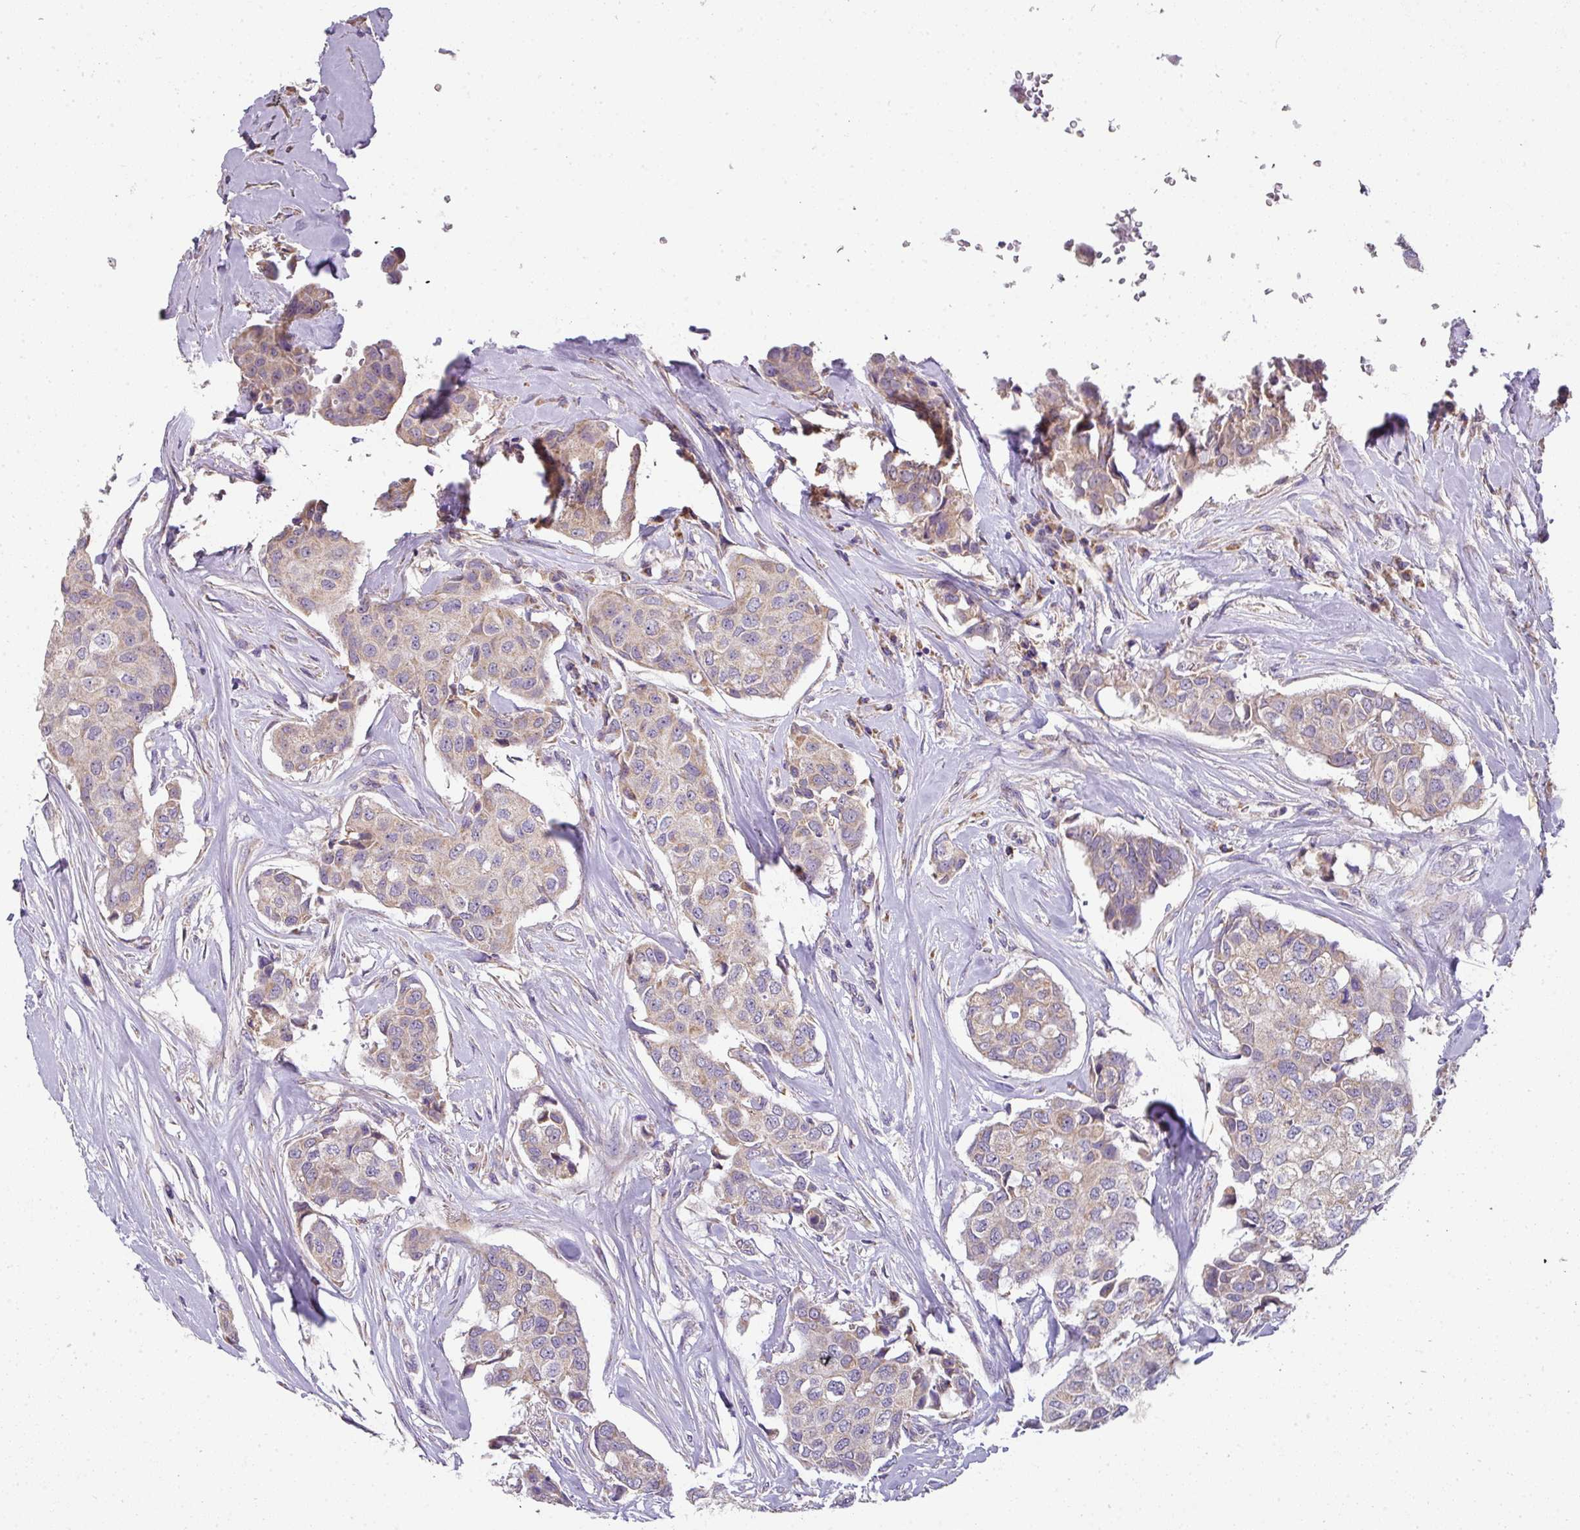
{"staining": {"intensity": "weak", "quantity": "25%-75%", "location": "cytoplasmic/membranous"}, "tissue": "breast cancer", "cell_type": "Tumor cells", "image_type": "cancer", "snomed": [{"axis": "morphology", "description": "Duct carcinoma"}, {"axis": "topography", "description": "Breast"}], "caption": "Weak cytoplasmic/membranous protein expression is present in about 25%-75% of tumor cells in infiltrating ductal carcinoma (breast). (brown staining indicates protein expression, while blue staining denotes nuclei).", "gene": "PALS2", "patient": {"sex": "female", "age": 80}}